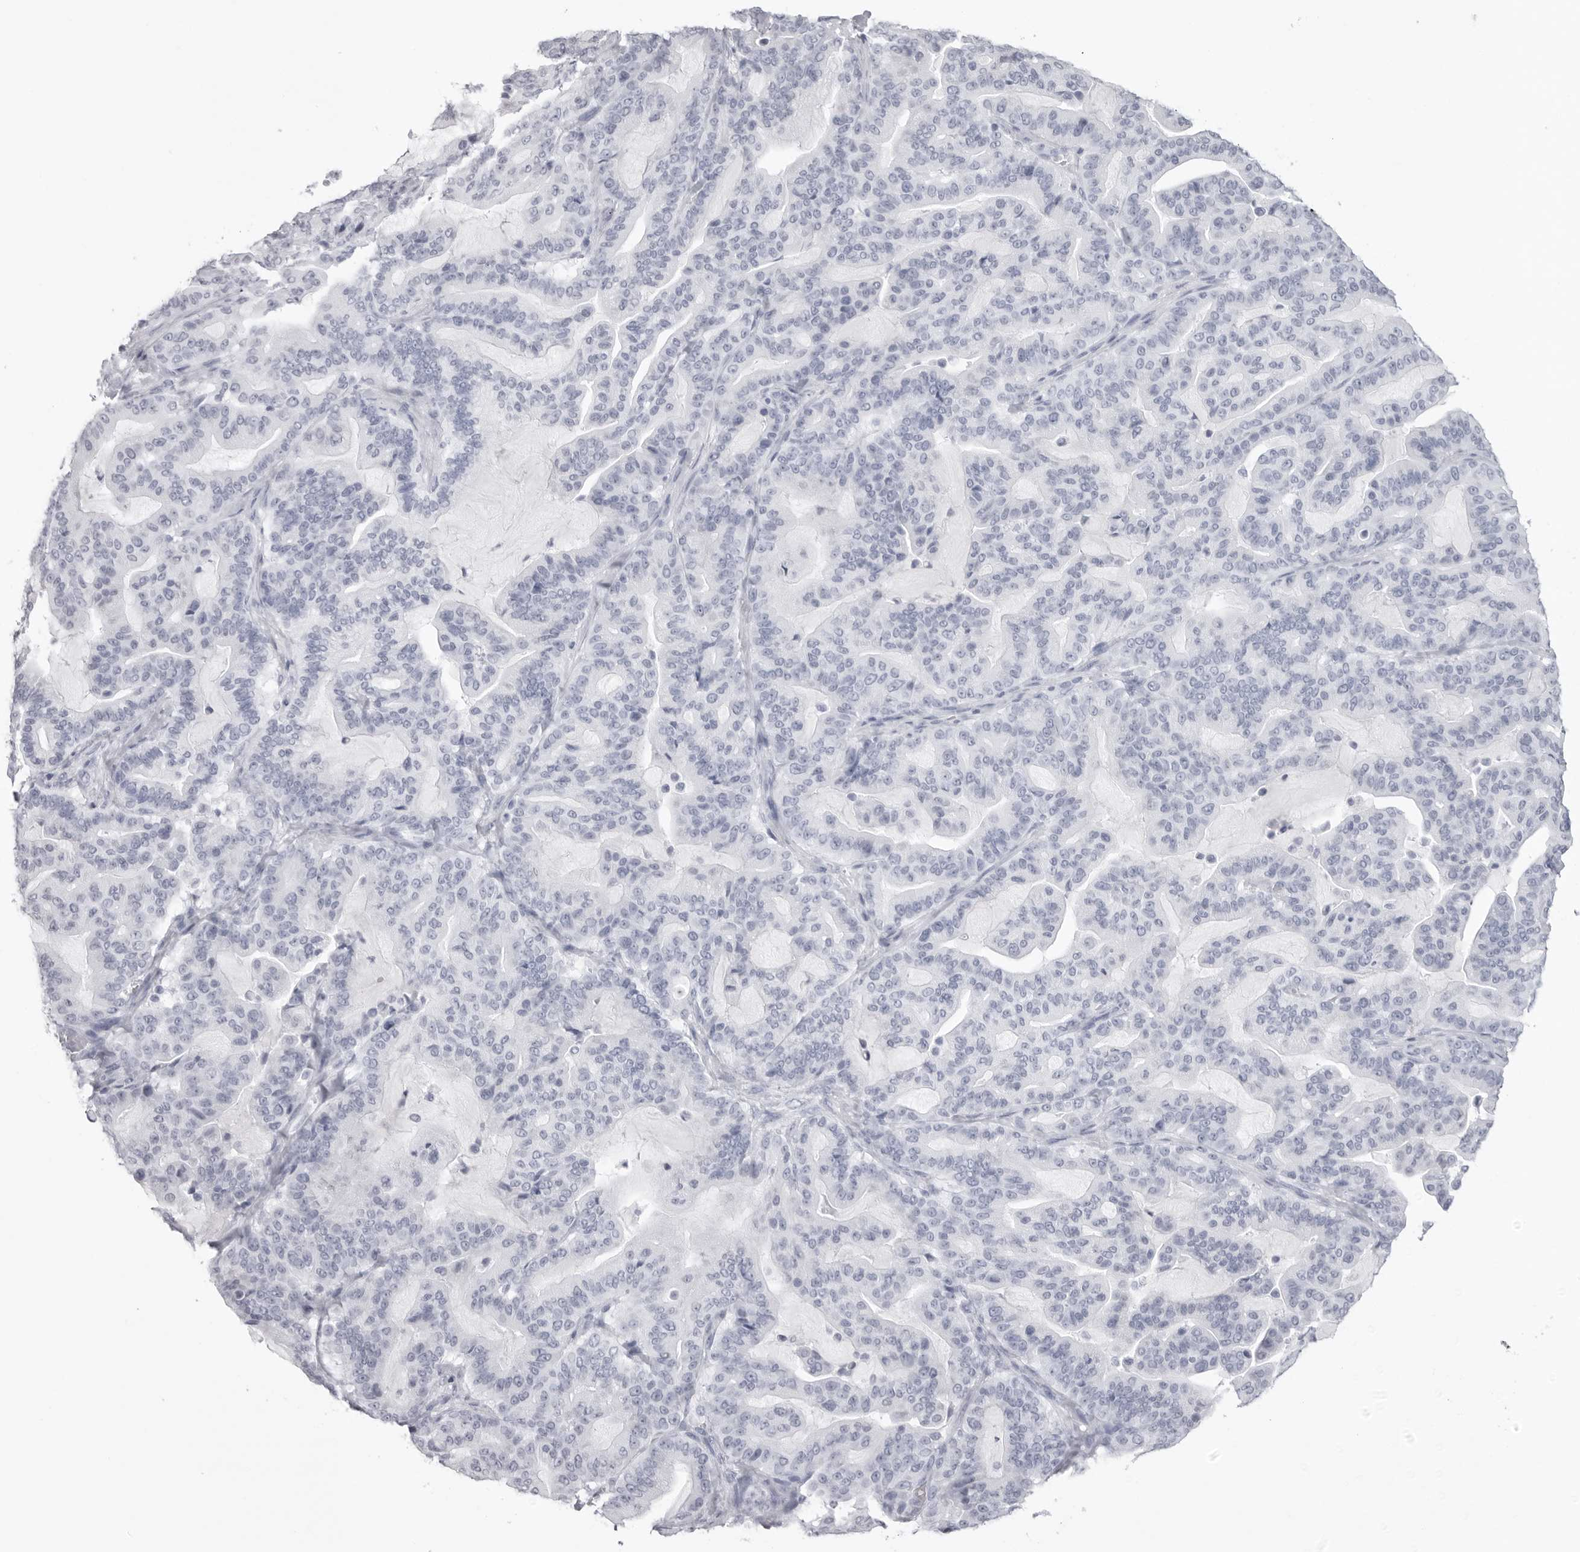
{"staining": {"intensity": "negative", "quantity": "none", "location": "none"}, "tissue": "pancreatic cancer", "cell_type": "Tumor cells", "image_type": "cancer", "snomed": [{"axis": "morphology", "description": "Adenocarcinoma, NOS"}, {"axis": "topography", "description": "Pancreas"}], "caption": "Immunohistochemistry (IHC) of human pancreatic adenocarcinoma reveals no expression in tumor cells. Nuclei are stained in blue.", "gene": "KLK9", "patient": {"sex": "male", "age": 63}}